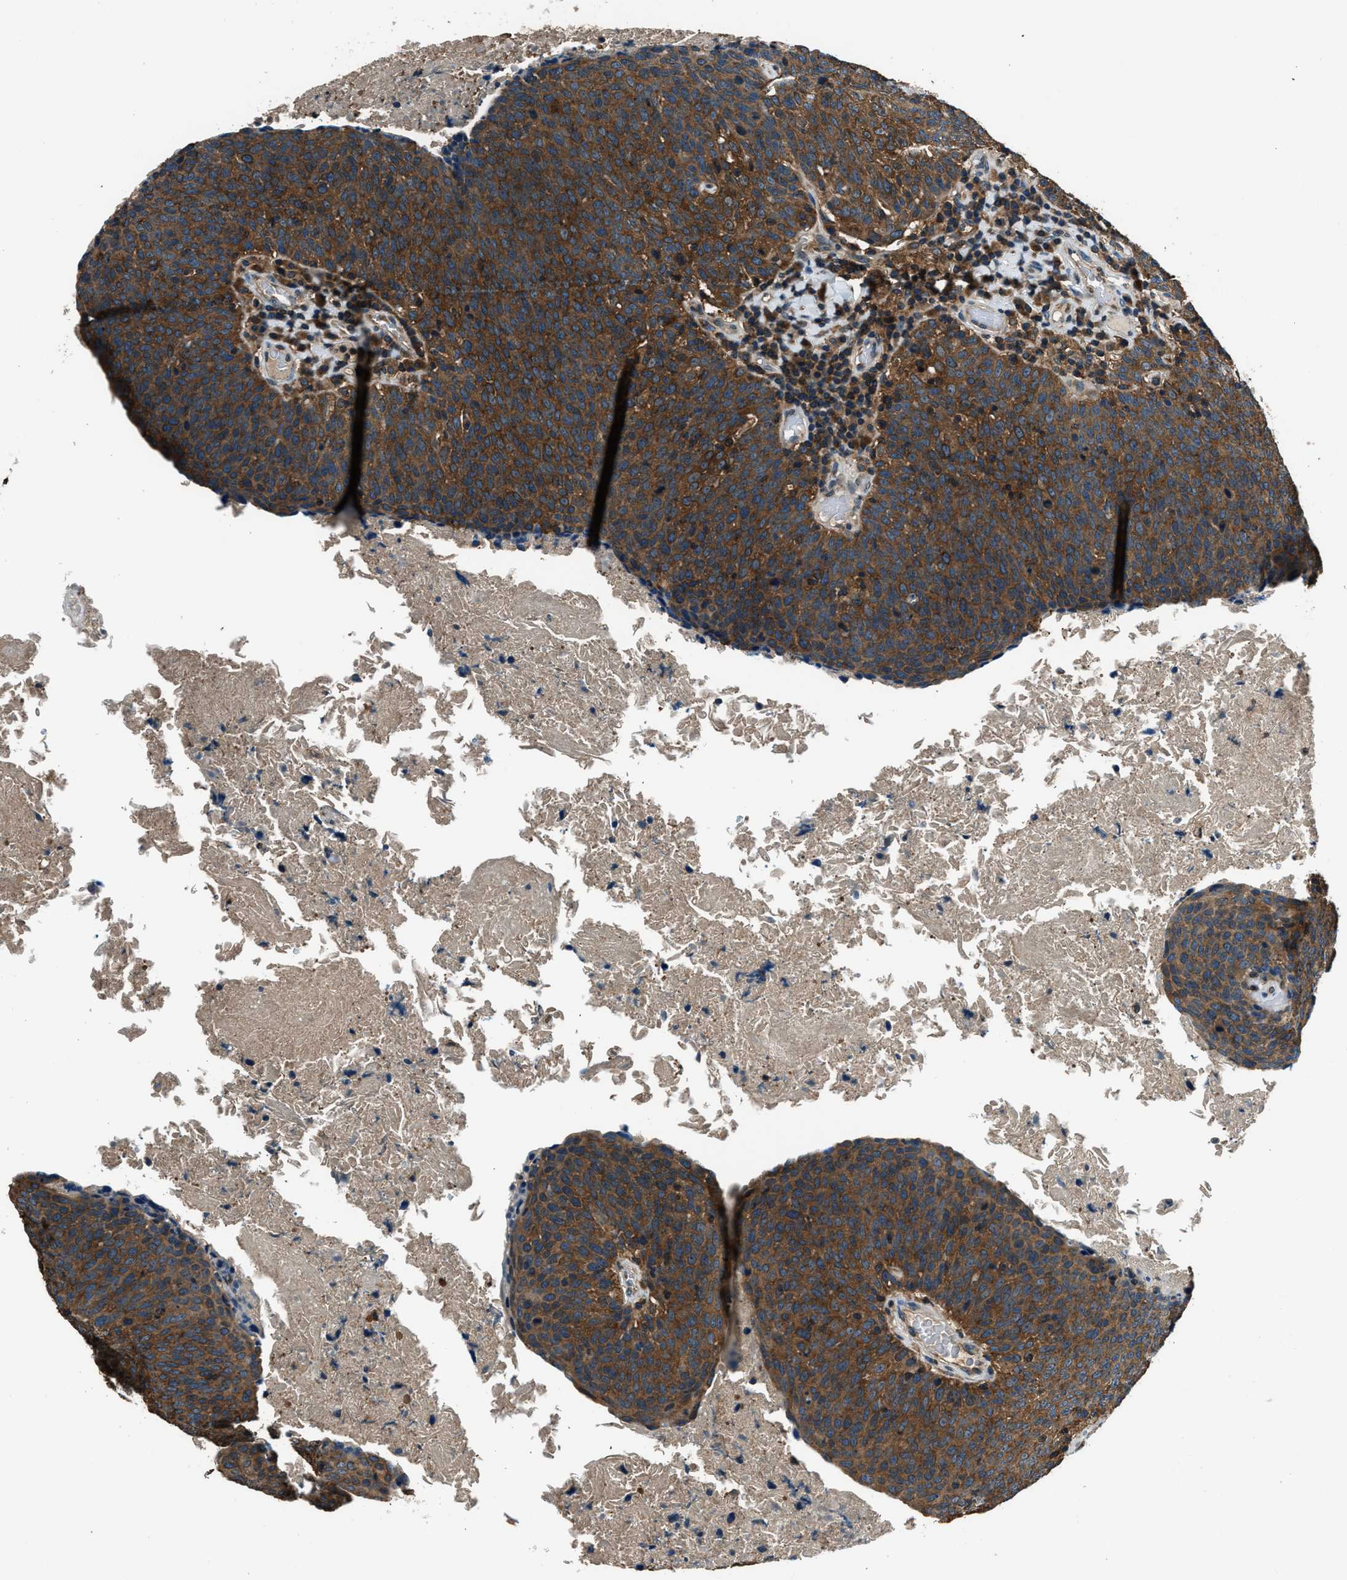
{"staining": {"intensity": "strong", "quantity": ">75%", "location": "cytoplasmic/membranous"}, "tissue": "head and neck cancer", "cell_type": "Tumor cells", "image_type": "cancer", "snomed": [{"axis": "morphology", "description": "Squamous cell carcinoma, NOS"}, {"axis": "morphology", "description": "Squamous cell carcinoma, metastatic, NOS"}, {"axis": "topography", "description": "Lymph node"}, {"axis": "topography", "description": "Head-Neck"}], "caption": "Brown immunohistochemical staining in human head and neck squamous cell carcinoma demonstrates strong cytoplasmic/membranous staining in approximately >75% of tumor cells. (DAB (3,3'-diaminobenzidine) IHC with brightfield microscopy, high magnification).", "gene": "ARFGAP2", "patient": {"sex": "male", "age": 62}}